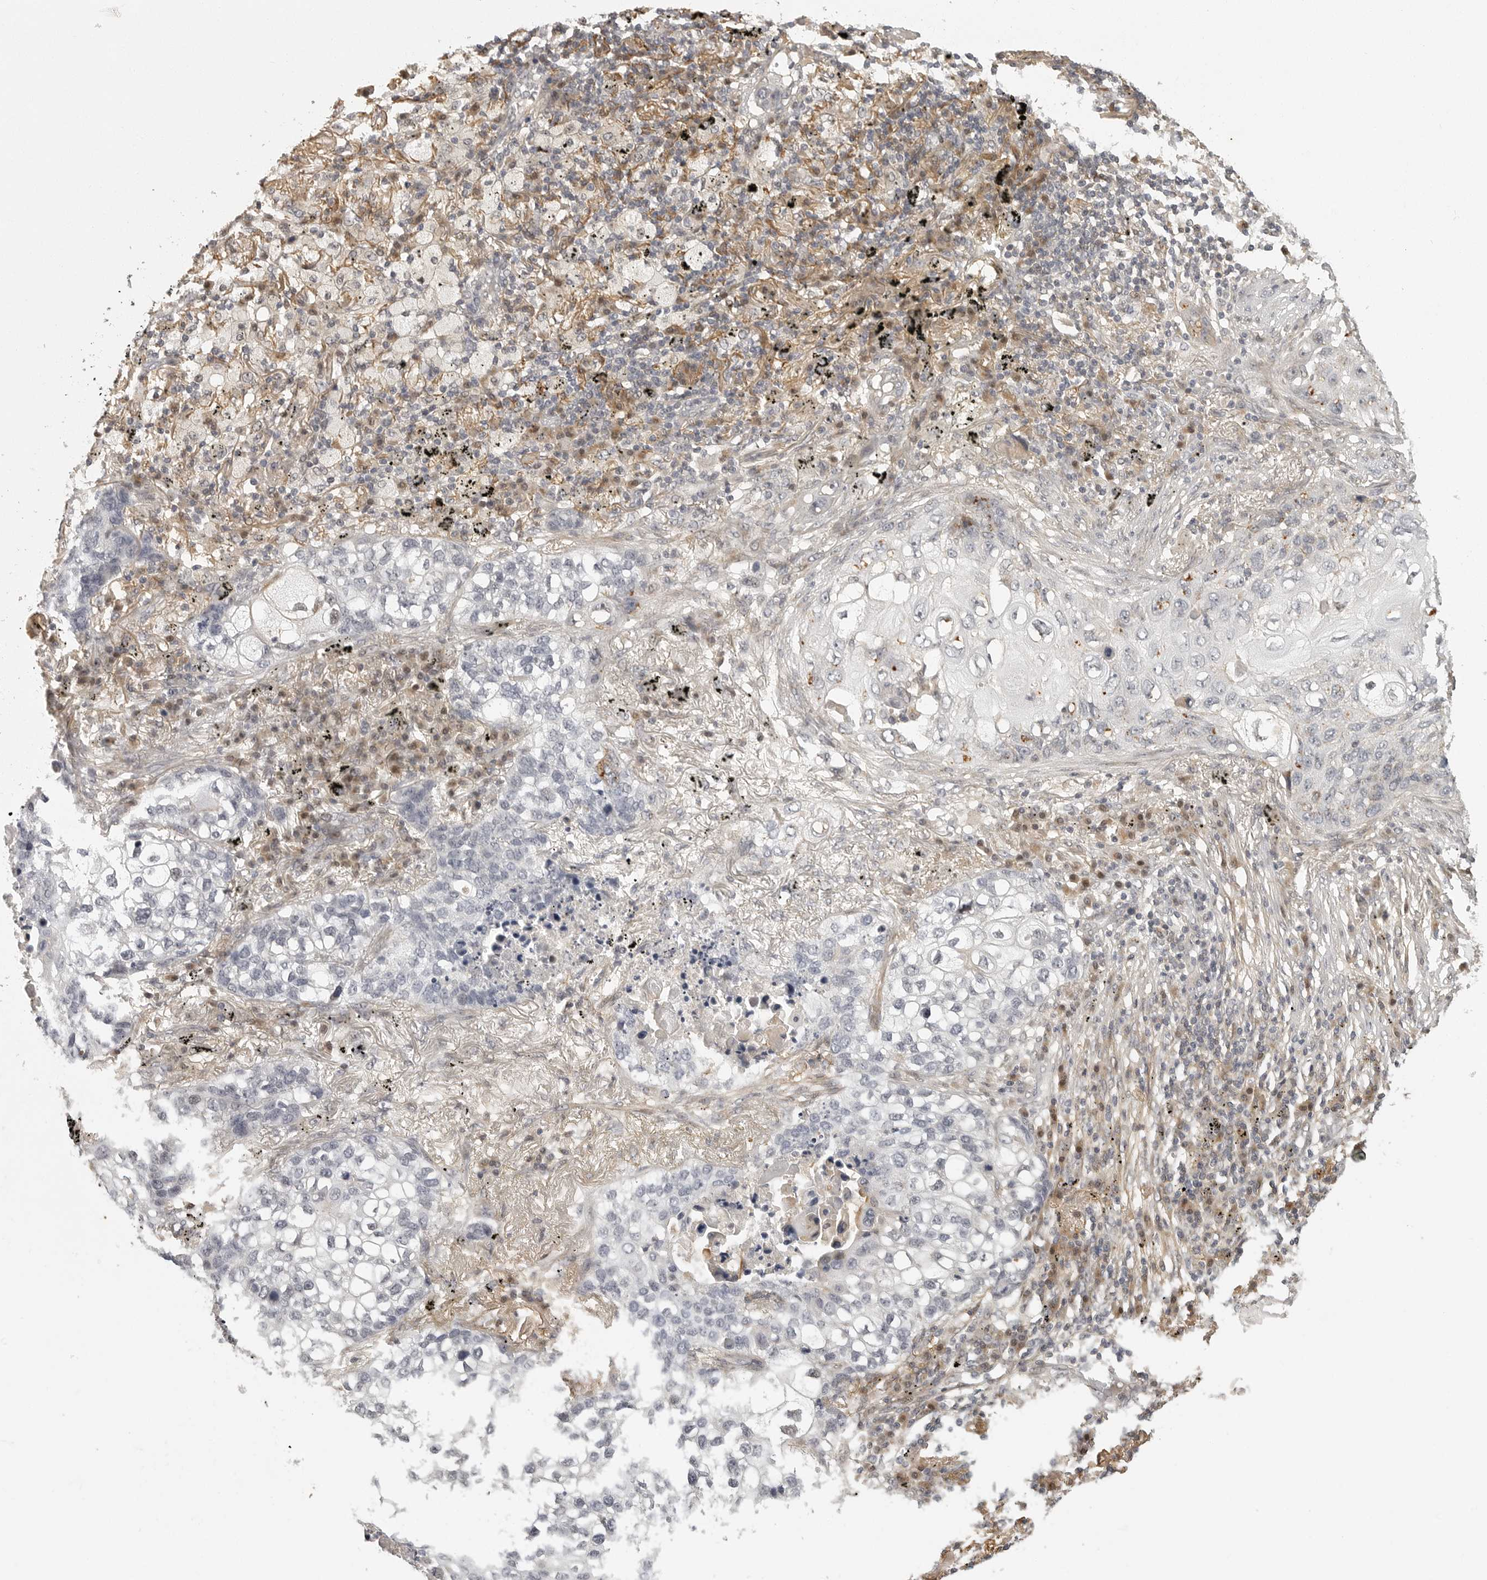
{"staining": {"intensity": "negative", "quantity": "none", "location": "none"}, "tissue": "lung cancer", "cell_type": "Tumor cells", "image_type": "cancer", "snomed": [{"axis": "morphology", "description": "Squamous cell carcinoma, NOS"}, {"axis": "topography", "description": "Lung"}], "caption": "This is an IHC image of lung cancer. There is no expression in tumor cells.", "gene": "UROD", "patient": {"sex": "female", "age": 63}}